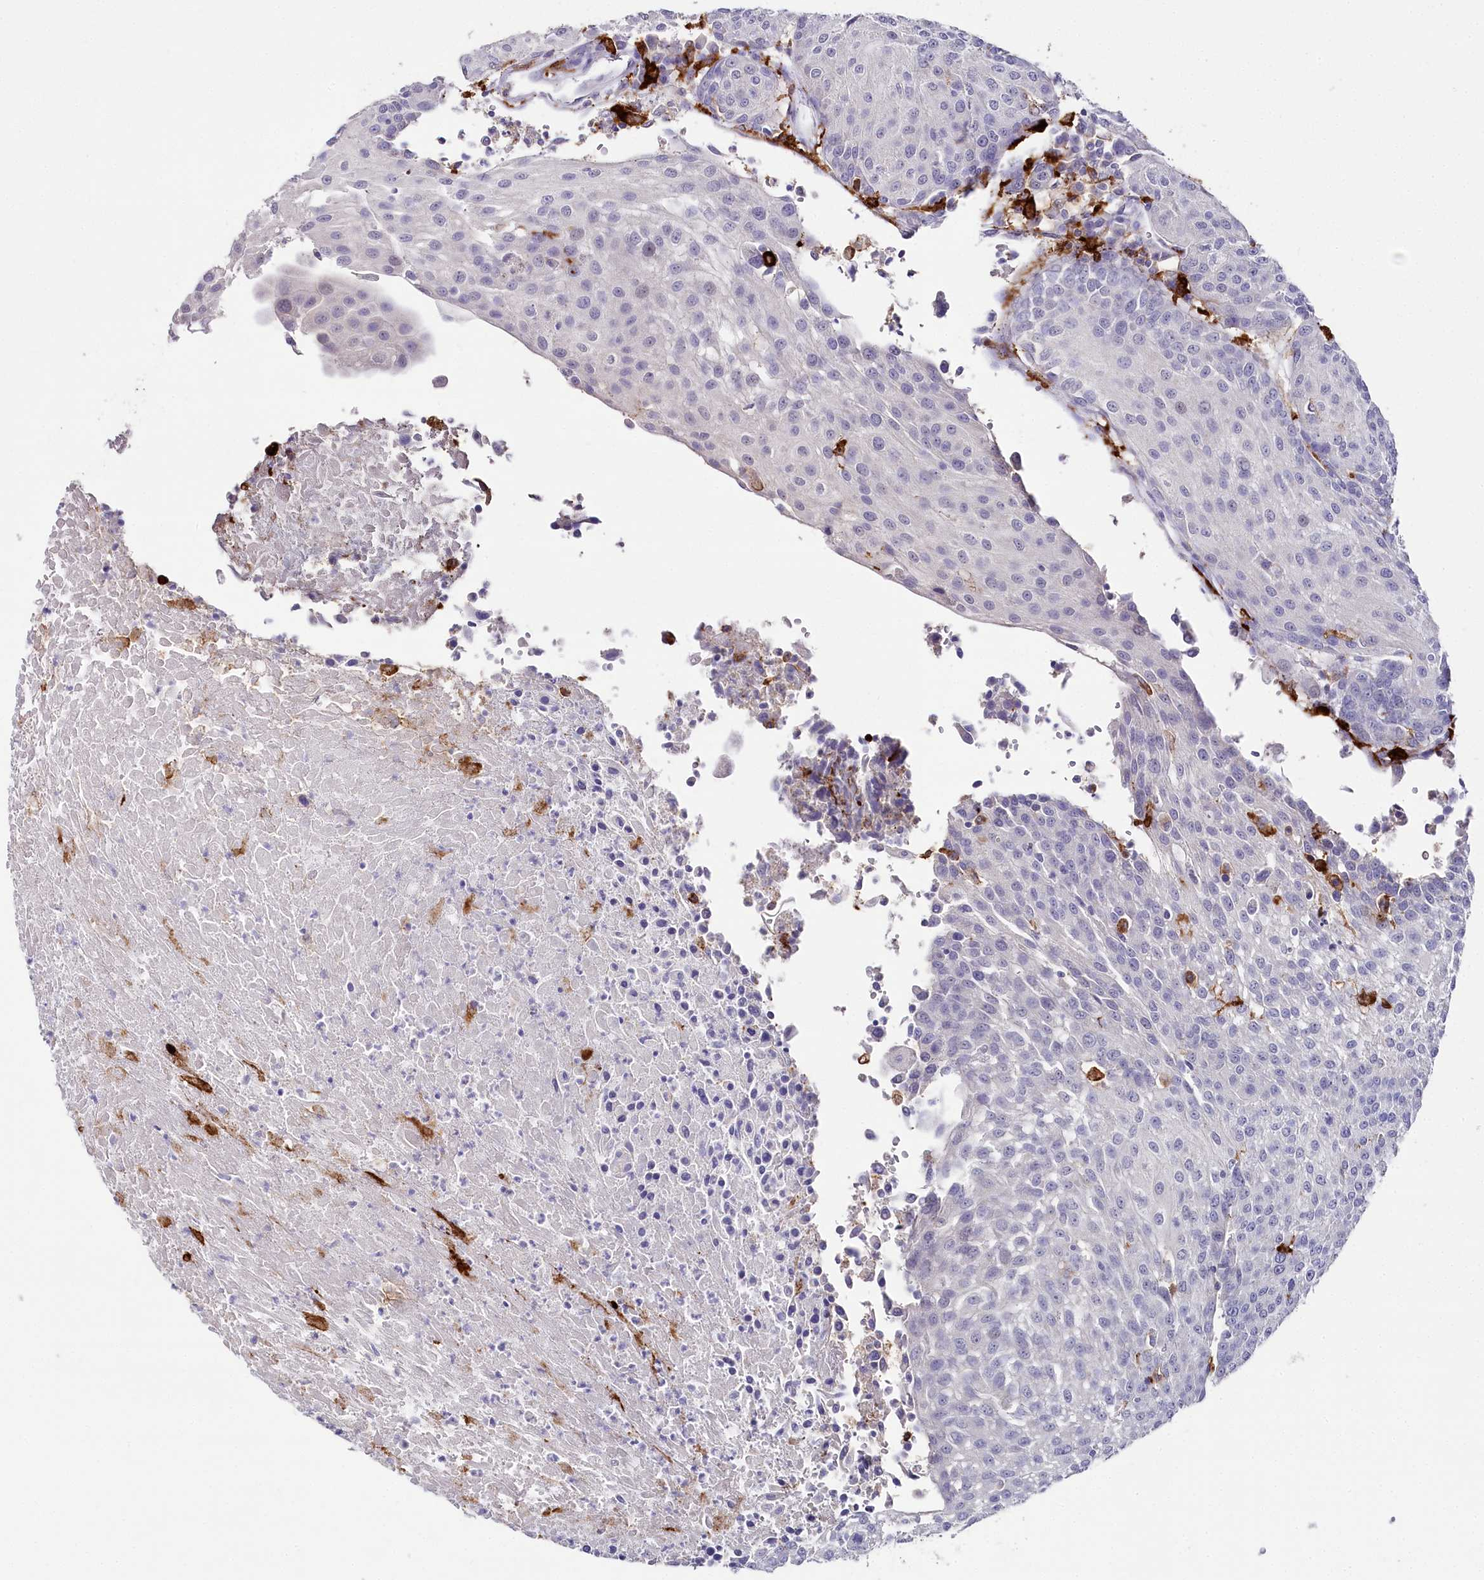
{"staining": {"intensity": "negative", "quantity": "none", "location": "none"}, "tissue": "urothelial cancer", "cell_type": "Tumor cells", "image_type": "cancer", "snomed": [{"axis": "morphology", "description": "Urothelial carcinoma, High grade"}, {"axis": "topography", "description": "Urinary bladder"}], "caption": "Urothelial cancer stained for a protein using IHC shows no expression tumor cells.", "gene": "CLEC4M", "patient": {"sex": "female", "age": 85}}